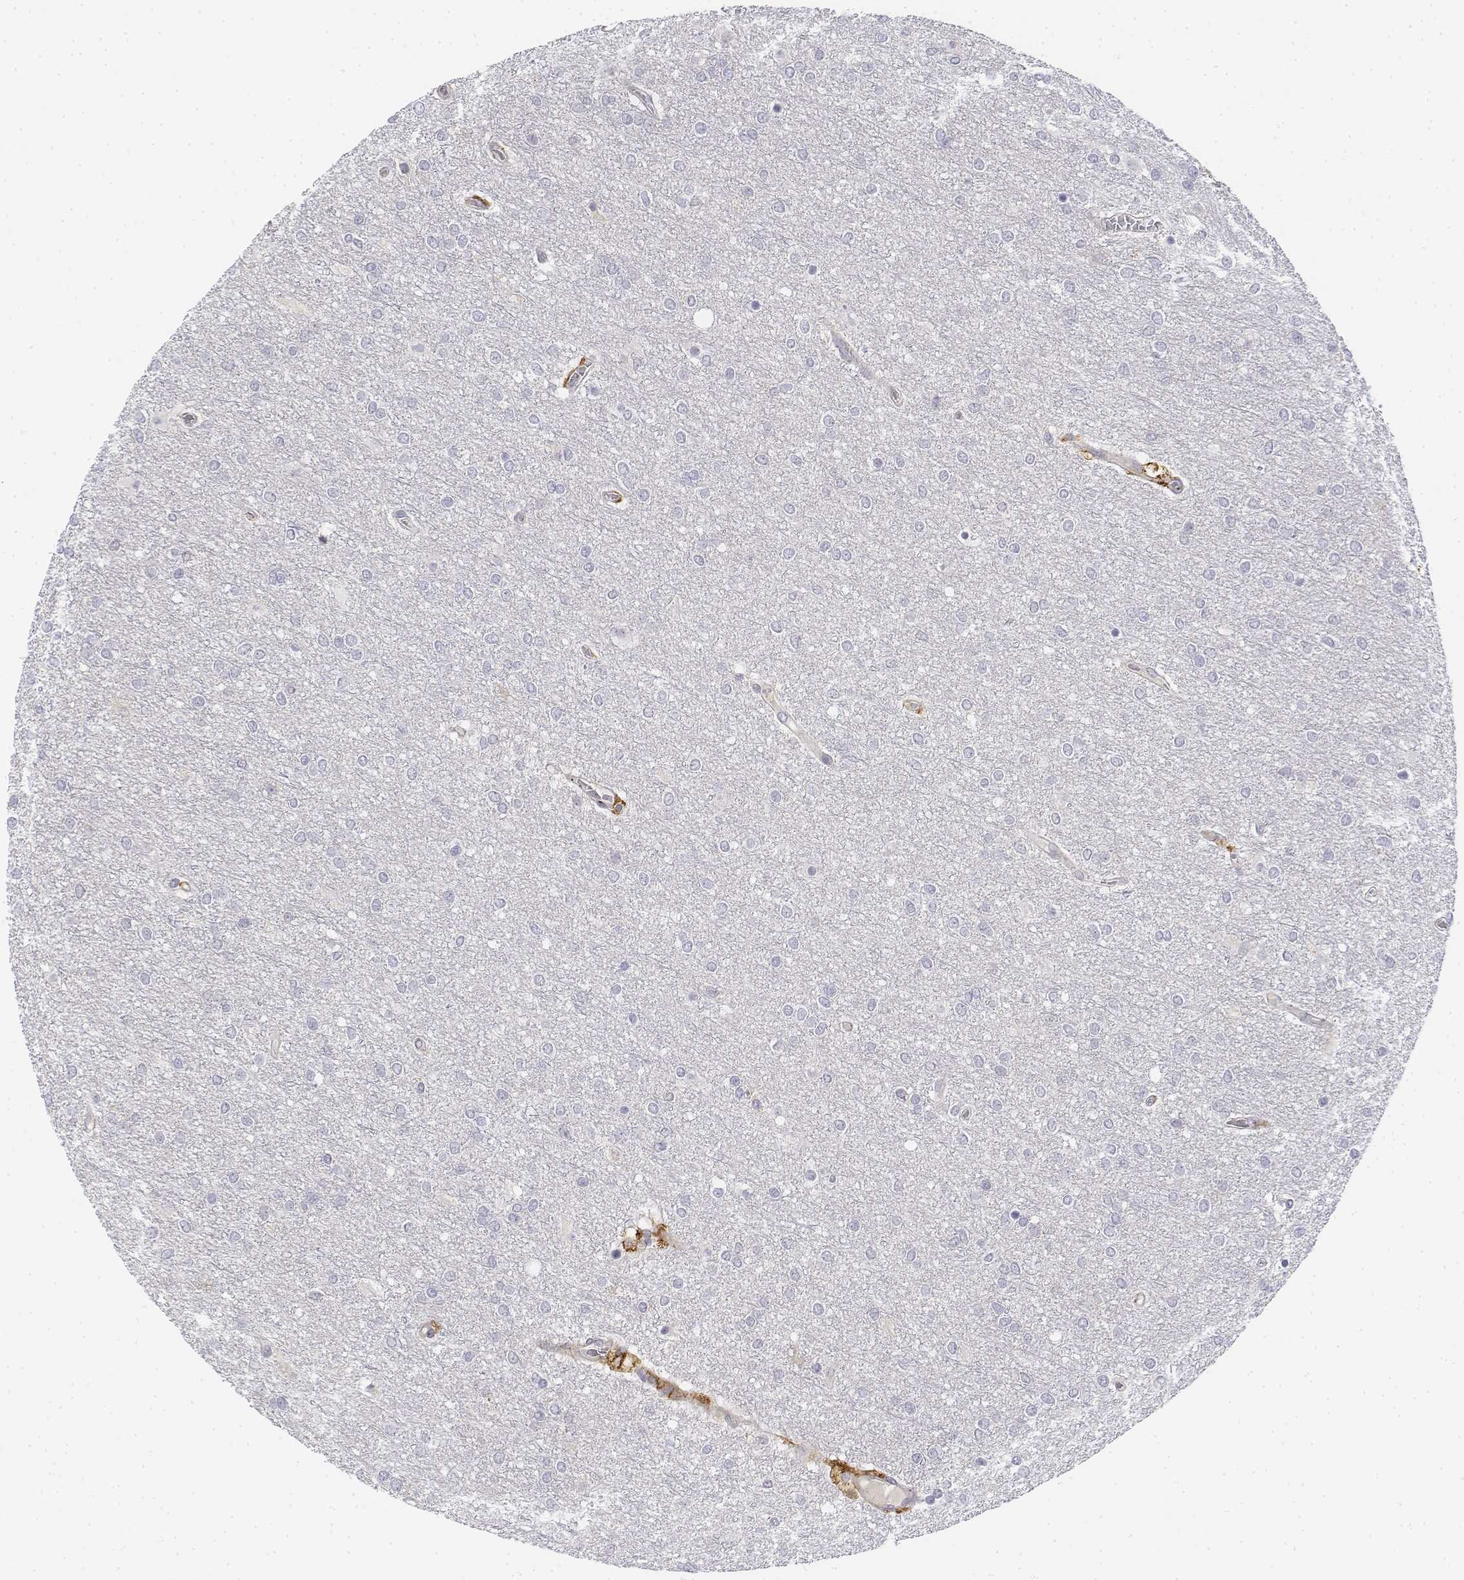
{"staining": {"intensity": "negative", "quantity": "none", "location": "none"}, "tissue": "glioma", "cell_type": "Tumor cells", "image_type": "cancer", "snomed": [{"axis": "morphology", "description": "Glioma, malignant, High grade"}, {"axis": "topography", "description": "Brain"}], "caption": "Immunohistochemistry of malignant glioma (high-grade) exhibits no expression in tumor cells.", "gene": "CD14", "patient": {"sex": "female", "age": 61}}